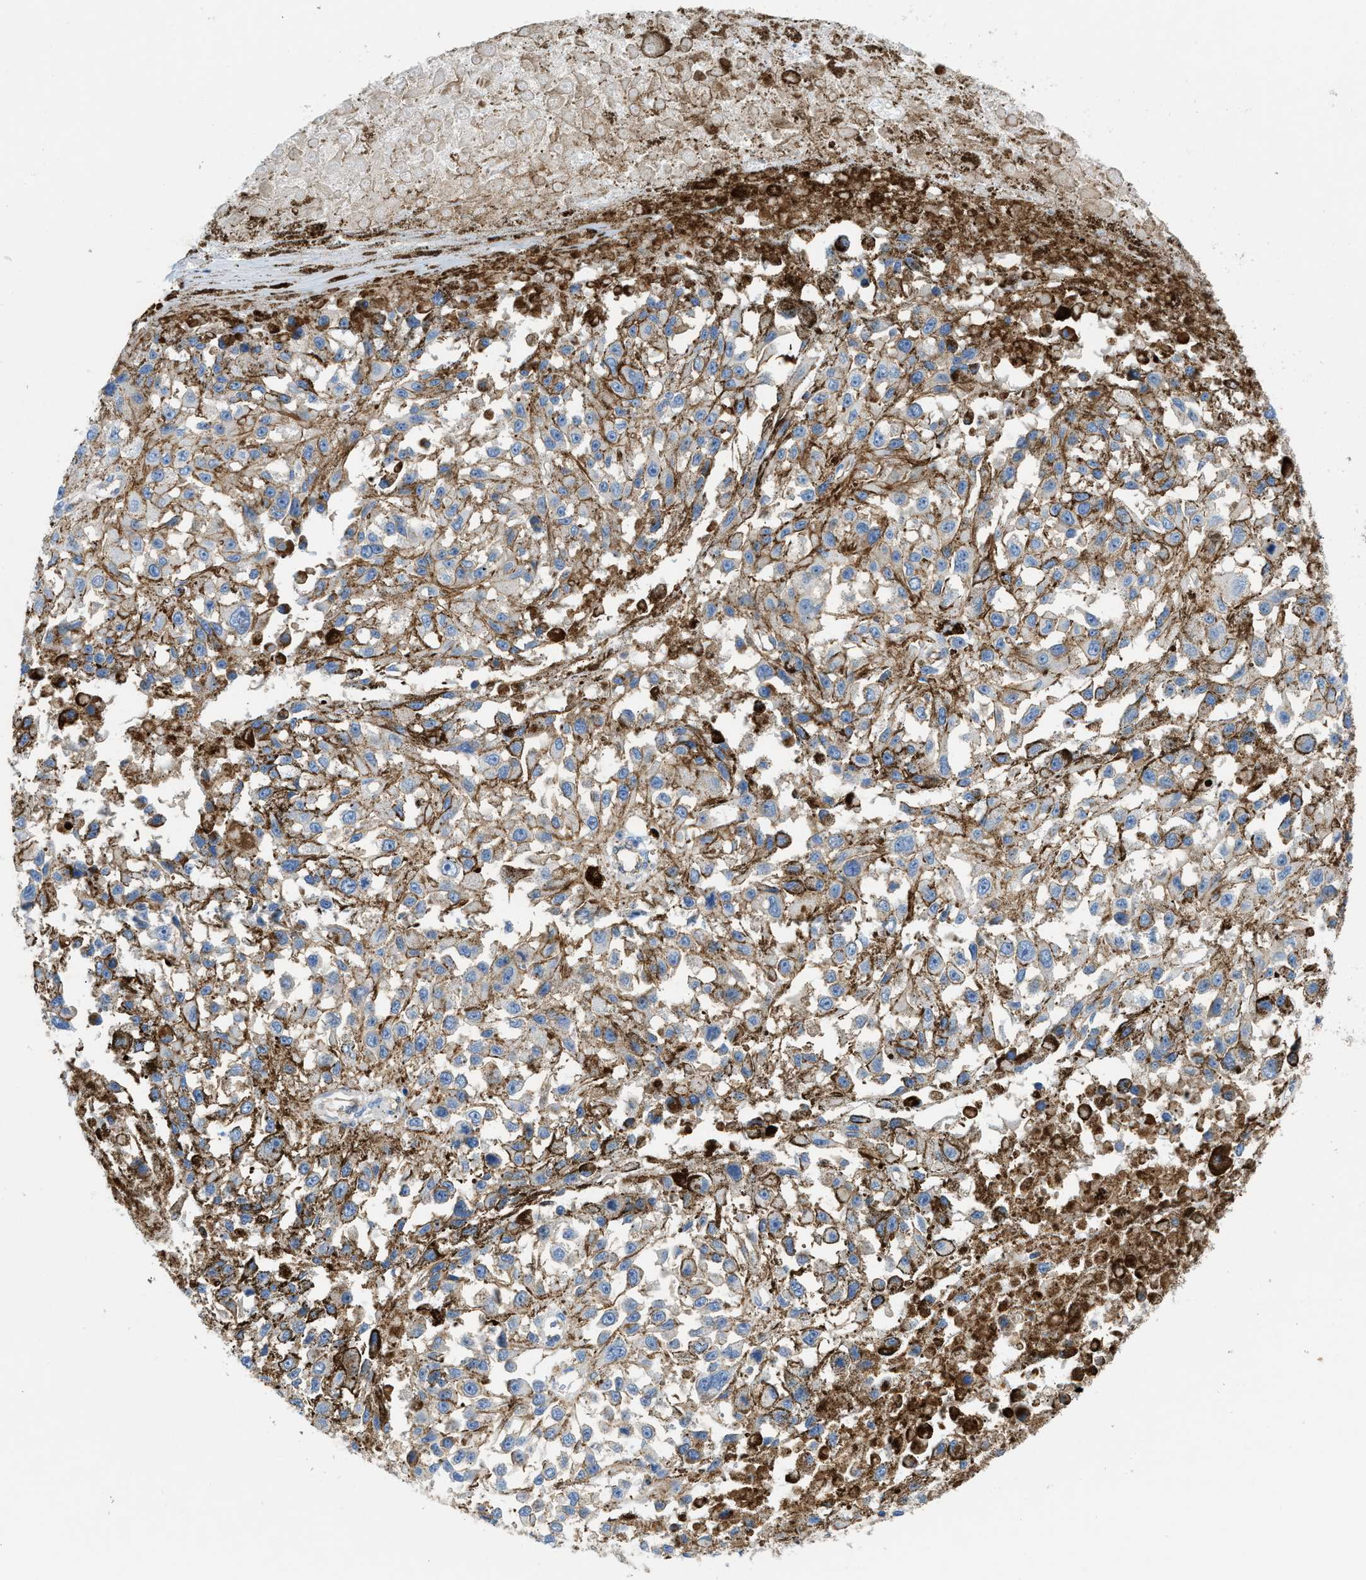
{"staining": {"intensity": "moderate", "quantity": ">75%", "location": "cytoplasmic/membranous"}, "tissue": "melanoma", "cell_type": "Tumor cells", "image_type": "cancer", "snomed": [{"axis": "morphology", "description": "Malignant melanoma, Metastatic site"}, {"axis": "topography", "description": "Lymph node"}], "caption": "Protein positivity by IHC exhibits moderate cytoplasmic/membranous expression in approximately >75% of tumor cells in malignant melanoma (metastatic site).", "gene": "ORAI1", "patient": {"sex": "male", "age": 59}}